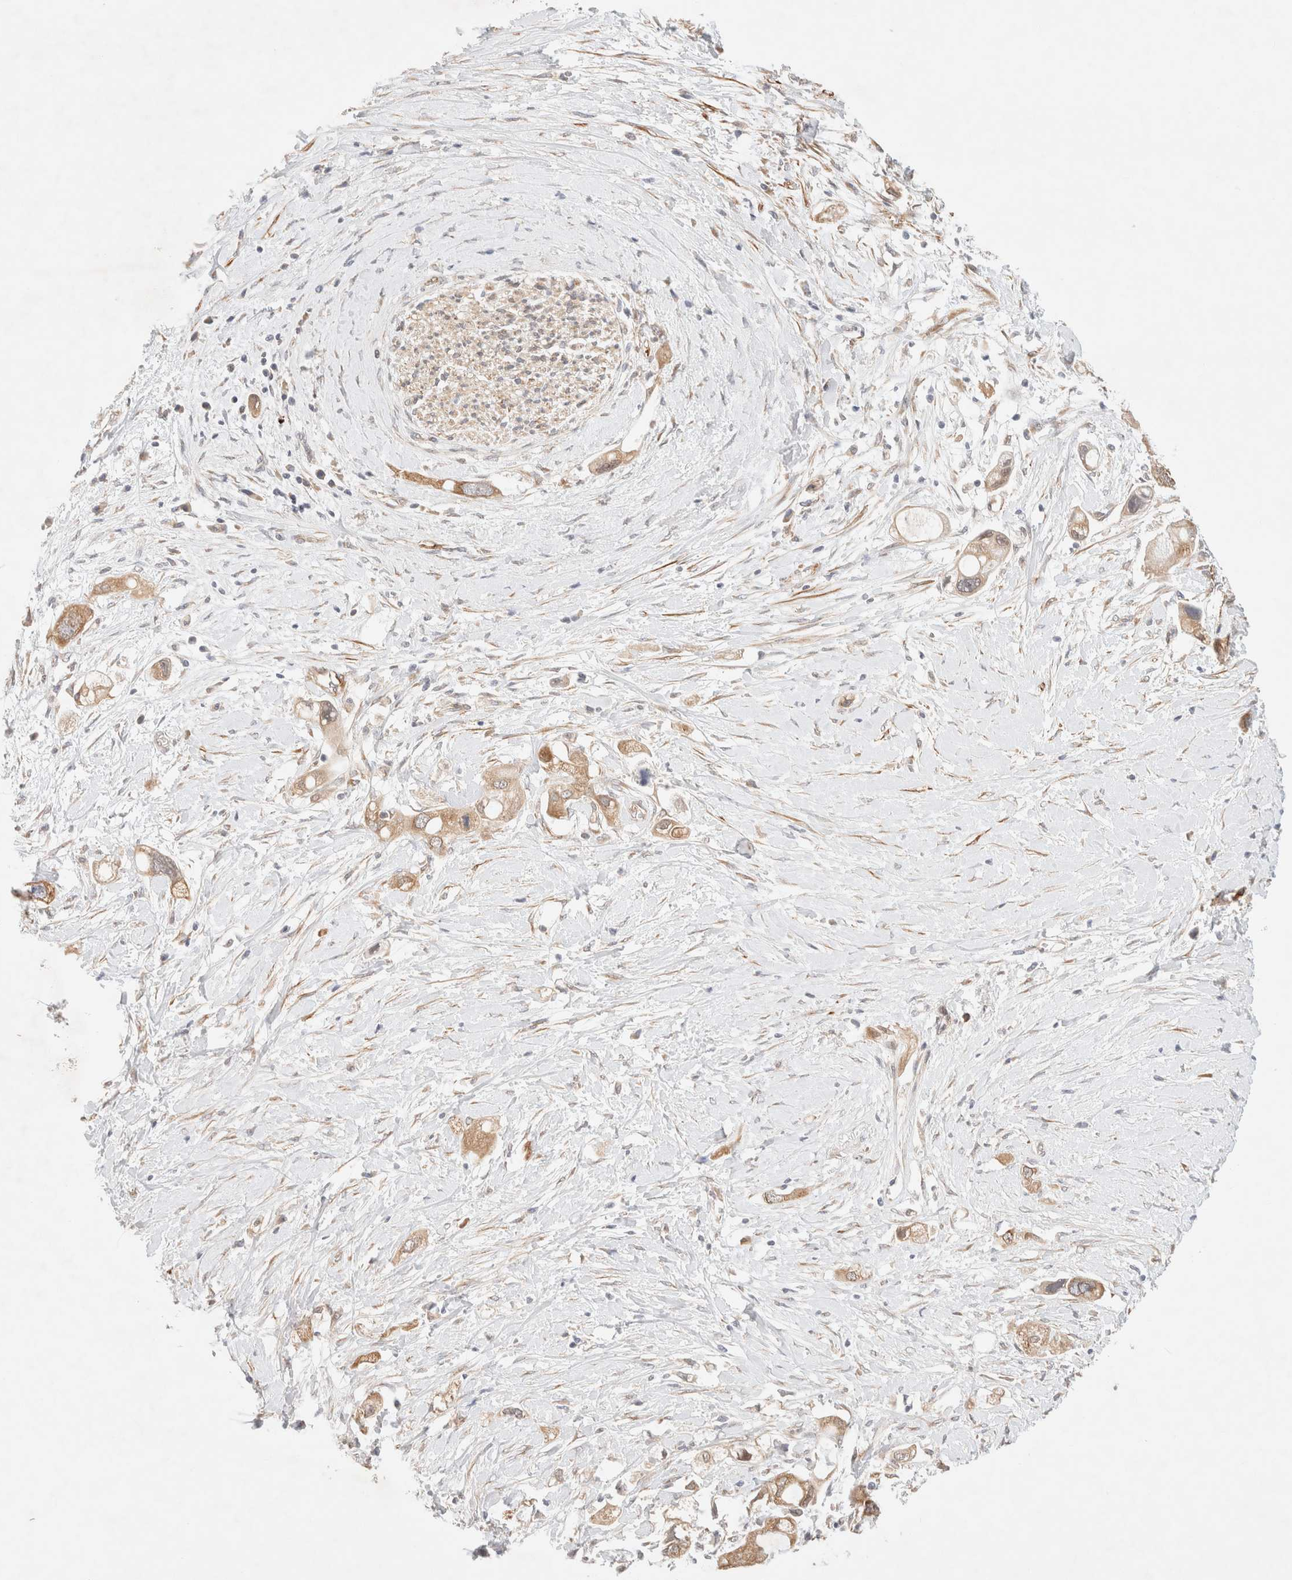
{"staining": {"intensity": "moderate", "quantity": ">75%", "location": "cytoplasmic/membranous"}, "tissue": "pancreatic cancer", "cell_type": "Tumor cells", "image_type": "cancer", "snomed": [{"axis": "morphology", "description": "Adenocarcinoma, NOS"}, {"axis": "topography", "description": "Pancreas"}], "caption": "Immunohistochemical staining of pancreatic adenocarcinoma exhibits moderate cytoplasmic/membranous protein expression in approximately >75% of tumor cells.", "gene": "RRP15", "patient": {"sex": "female", "age": 56}}